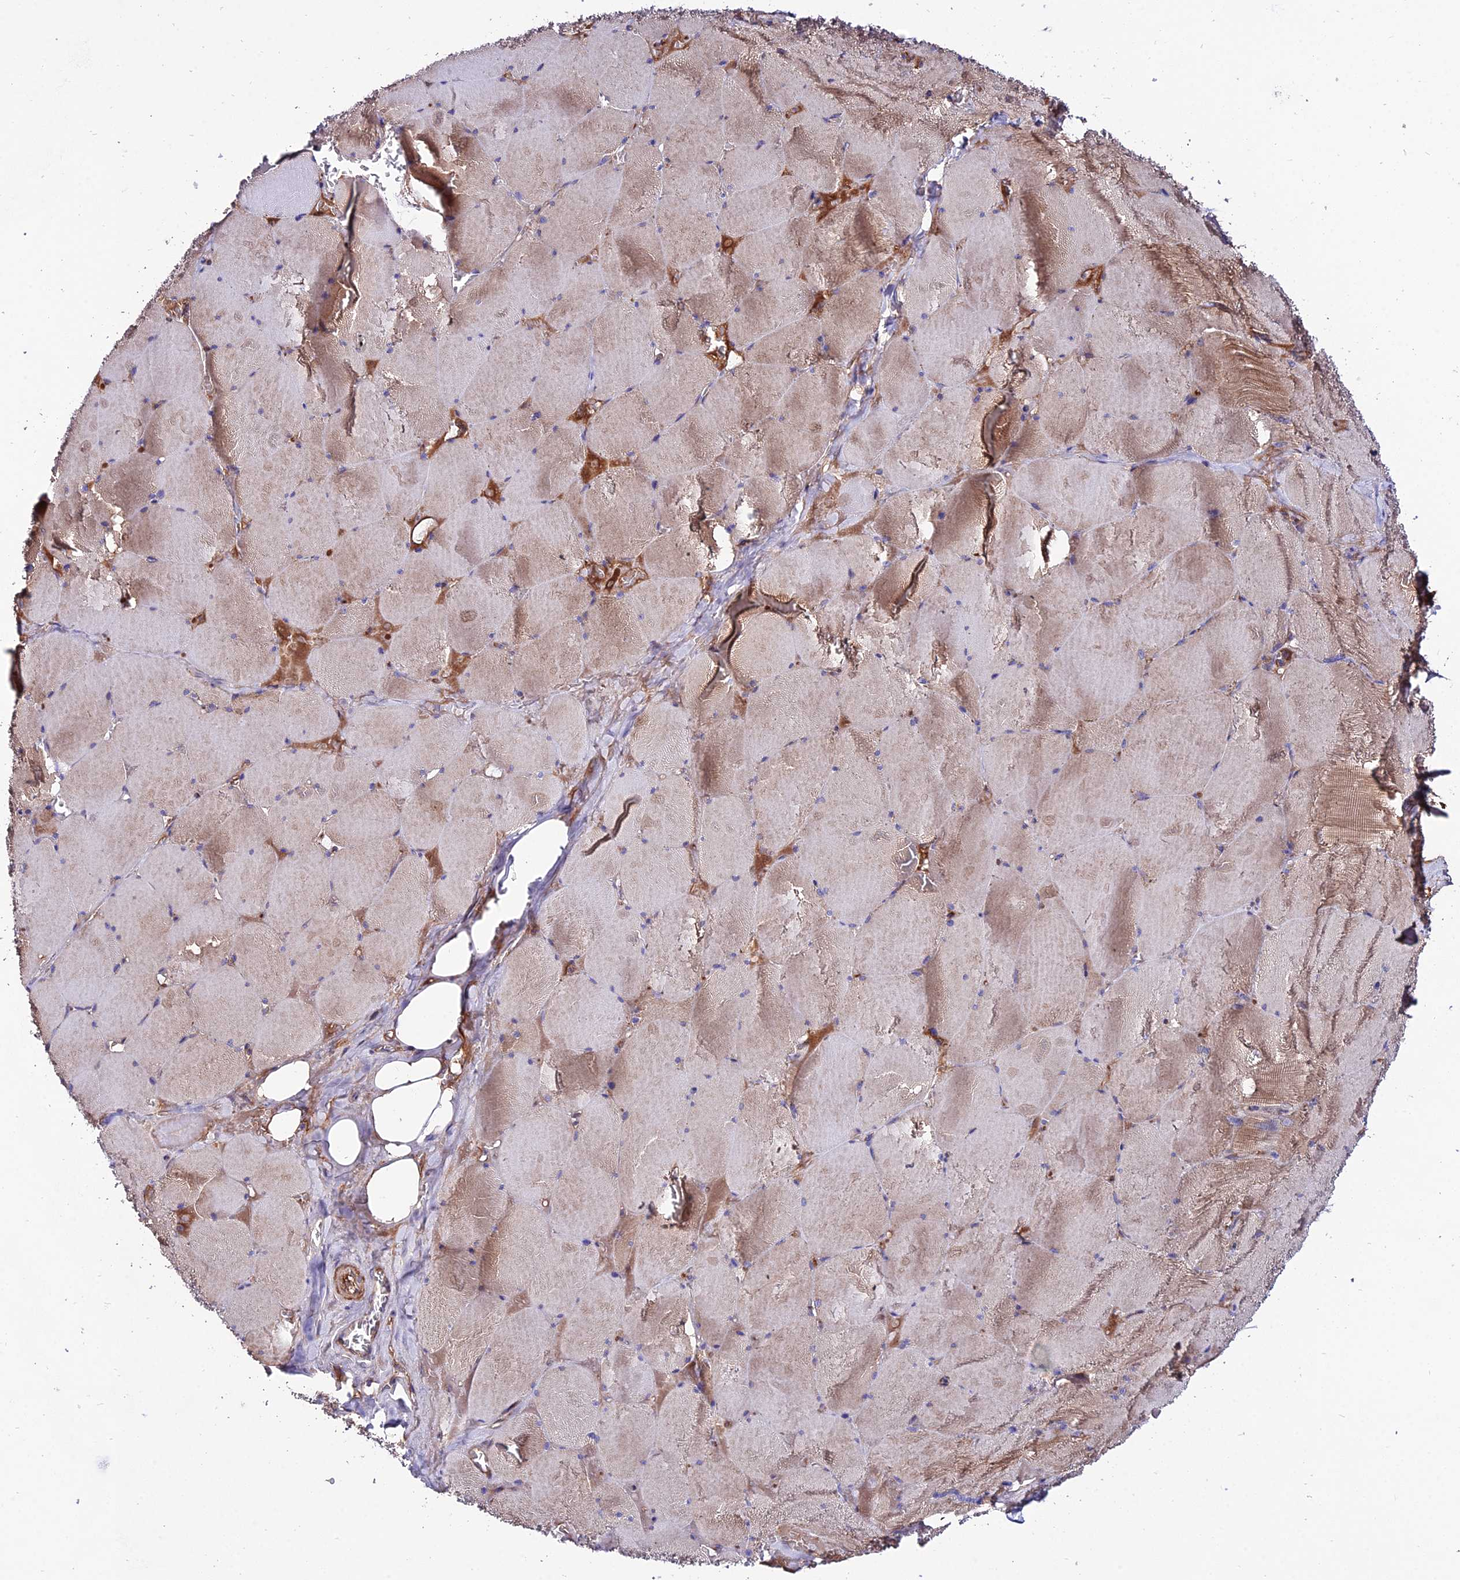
{"staining": {"intensity": "moderate", "quantity": "25%-75%", "location": "cytoplasmic/membranous"}, "tissue": "skeletal muscle", "cell_type": "Myocytes", "image_type": "normal", "snomed": [{"axis": "morphology", "description": "Normal tissue, NOS"}, {"axis": "topography", "description": "Skeletal muscle"}, {"axis": "topography", "description": "Head-Neck"}], "caption": "Immunohistochemistry (DAB (3,3'-diaminobenzidine)) staining of normal skeletal muscle shows moderate cytoplasmic/membranous protein positivity in approximately 25%-75% of myocytes.", "gene": "PYM1", "patient": {"sex": "male", "age": 66}}